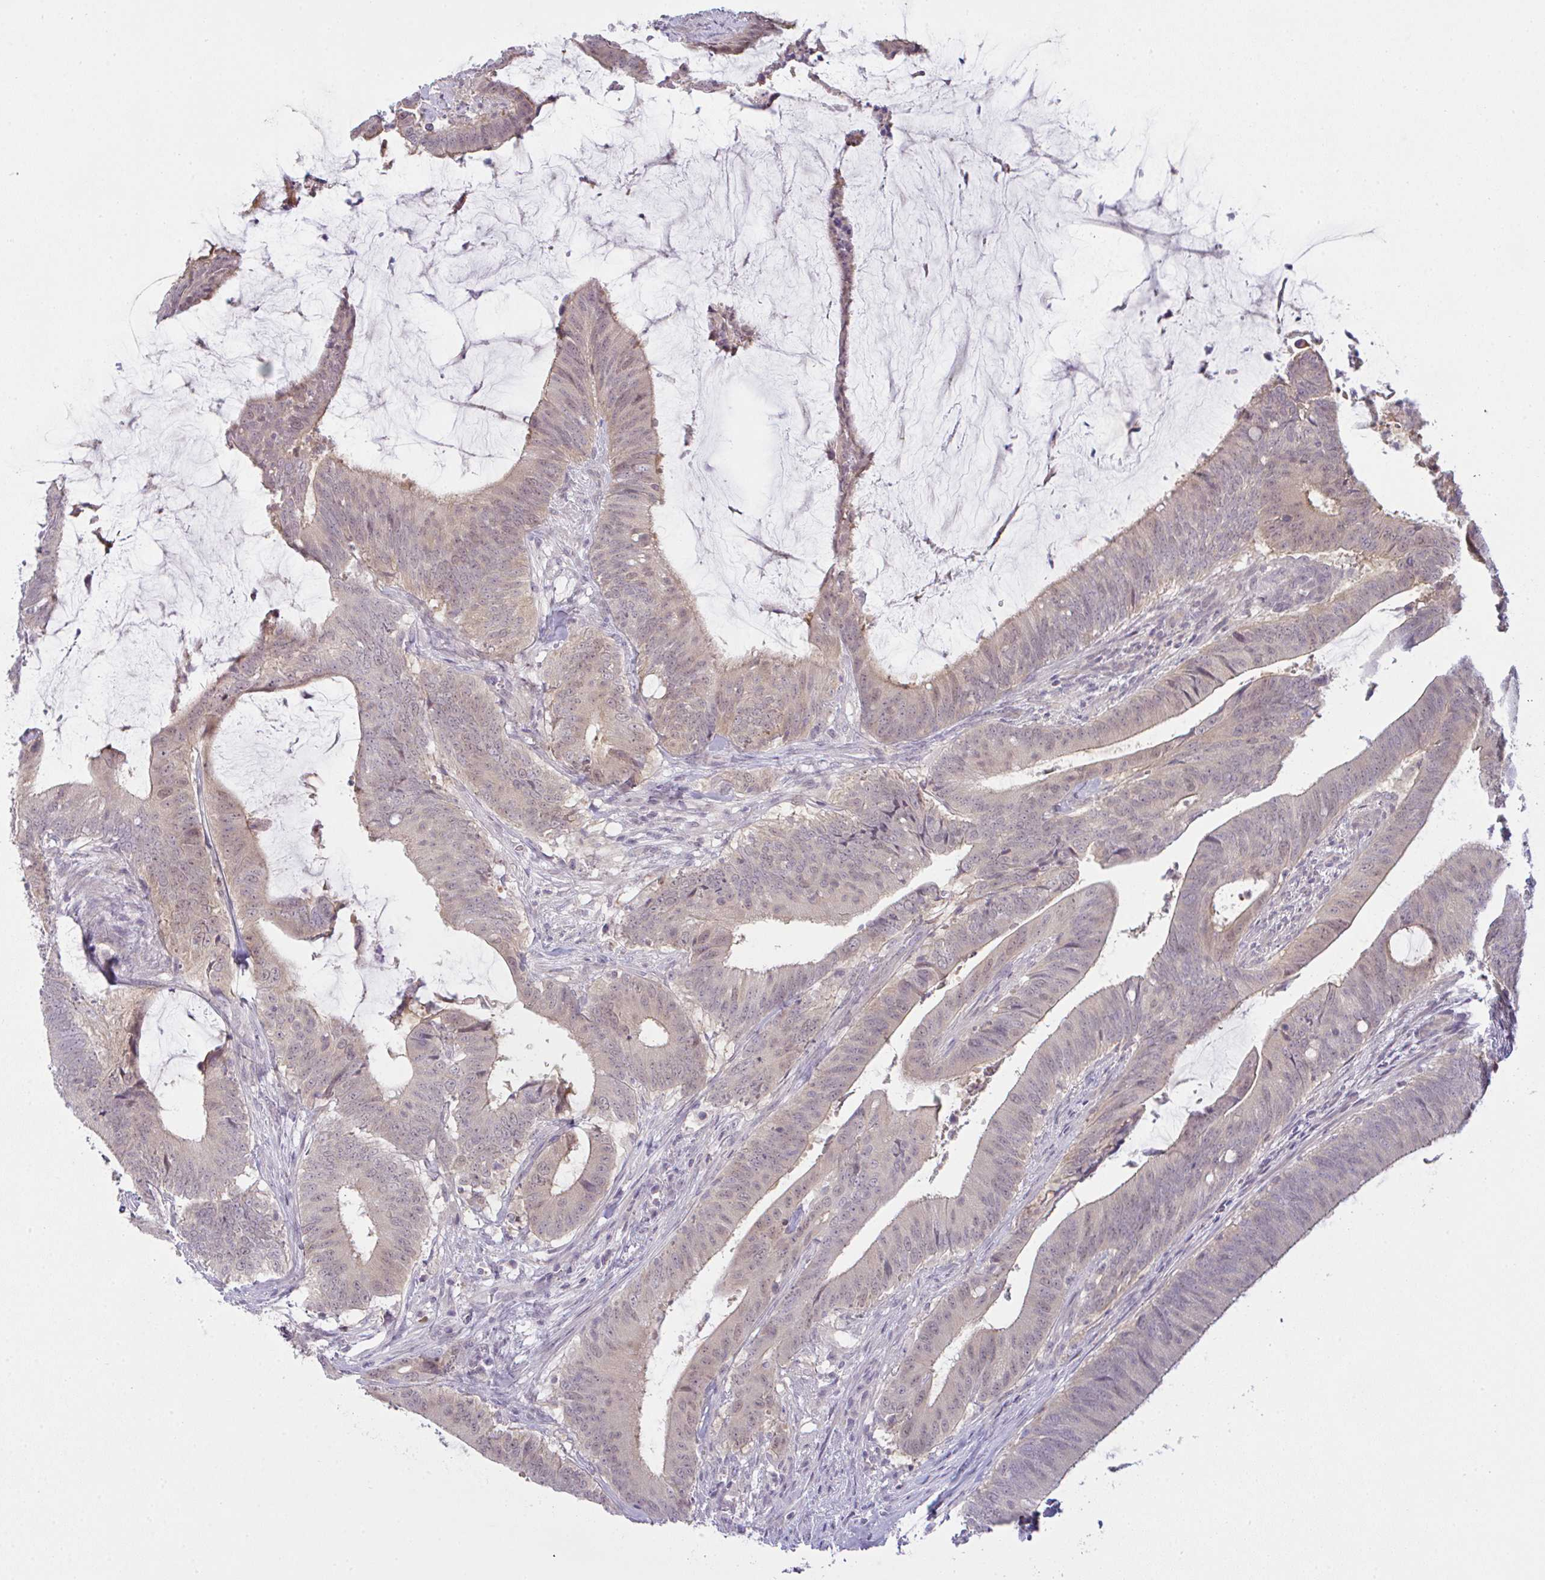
{"staining": {"intensity": "weak", "quantity": "25%-75%", "location": "cytoplasmic/membranous,nuclear"}, "tissue": "colorectal cancer", "cell_type": "Tumor cells", "image_type": "cancer", "snomed": [{"axis": "morphology", "description": "Adenocarcinoma, NOS"}, {"axis": "topography", "description": "Colon"}], "caption": "Immunohistochemical staining of colorectal cancer (adenocarcinoma) exhibits weak cytoplasmic/membranous and nuclear protein expression in about 25%-75% of tumor cells.", "gene": "CSE1L", "patient": {"sex": "female", "age": 43}}